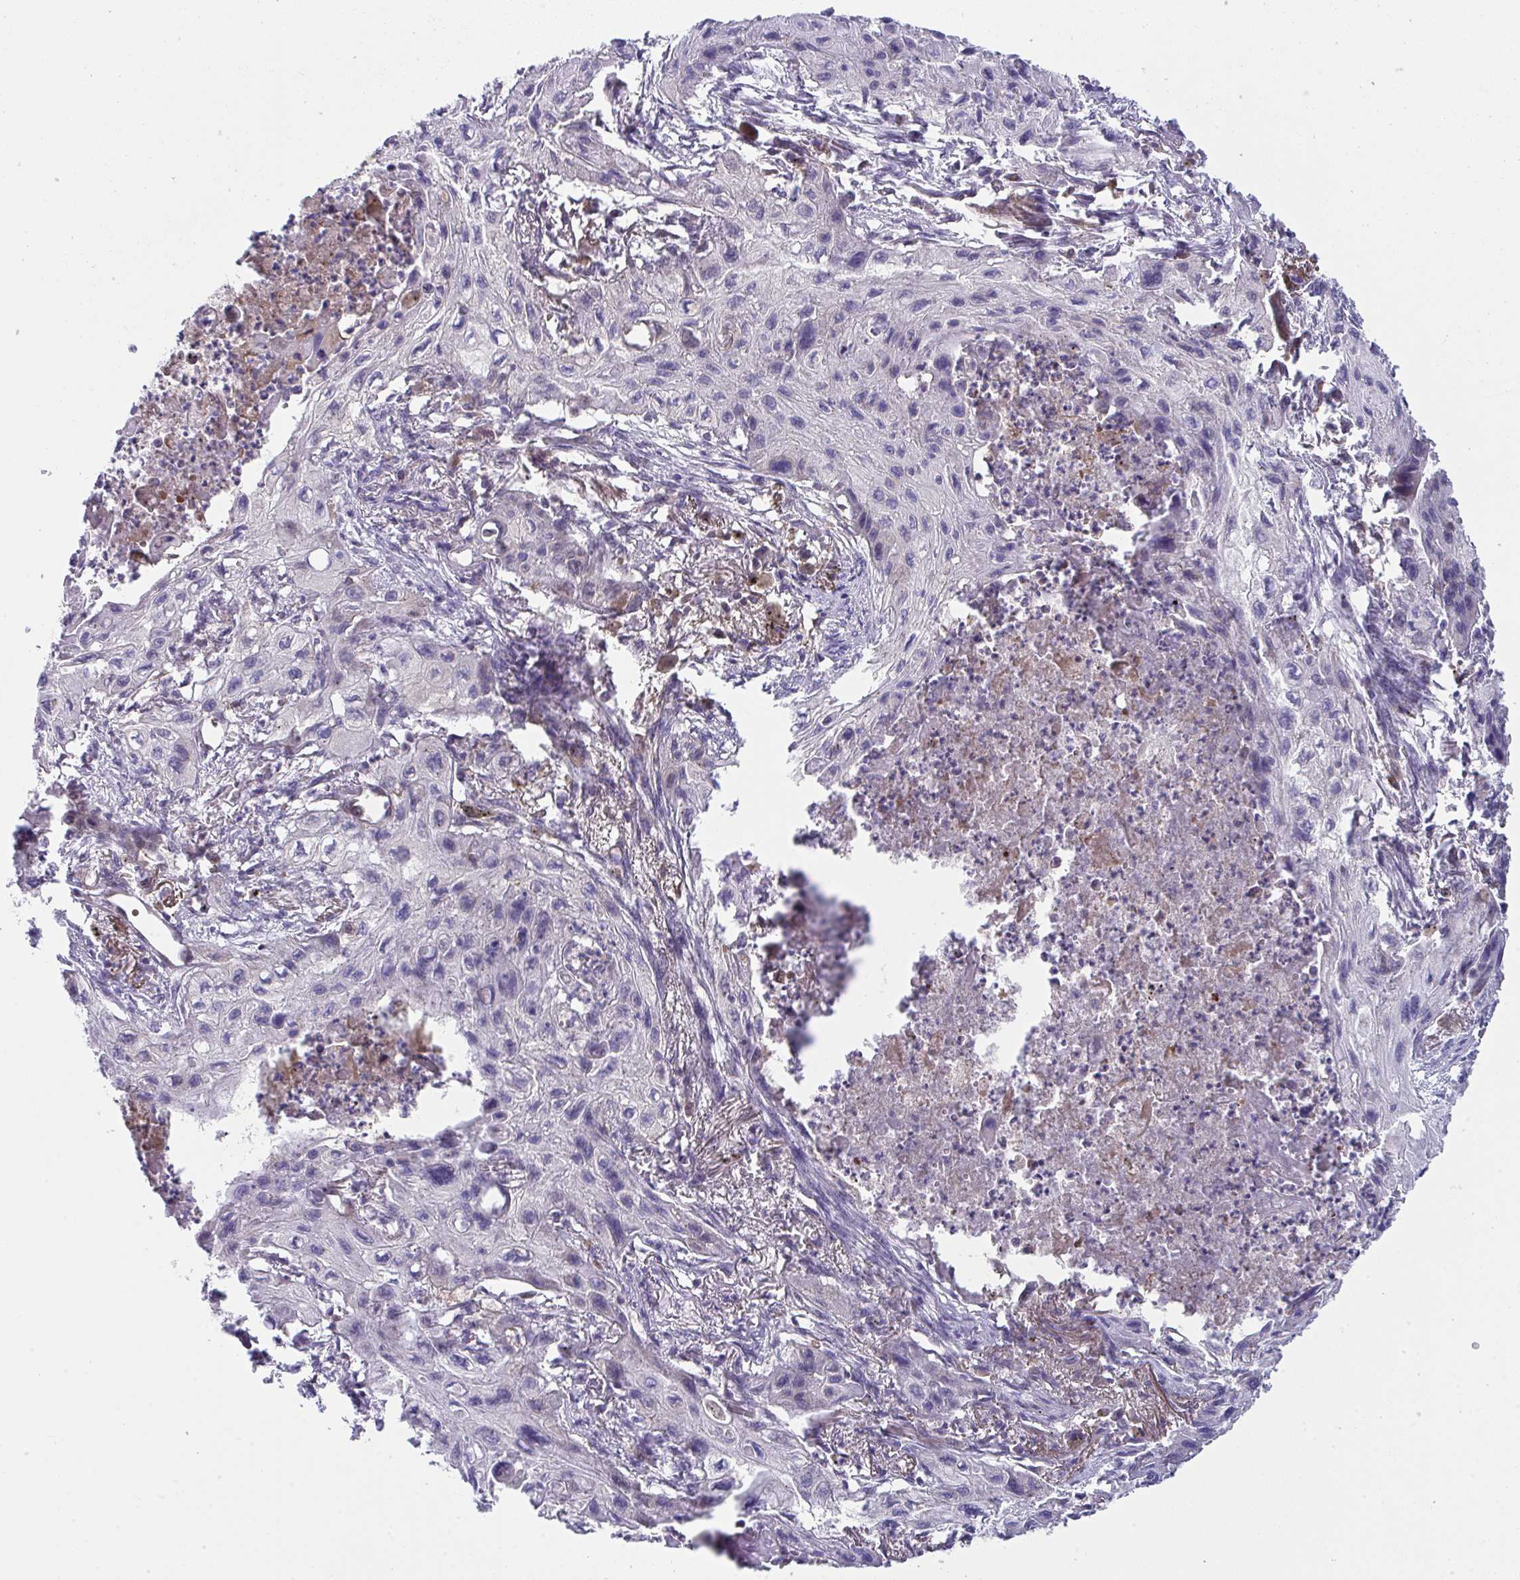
{"staining": {"intensity": "negative", "quantity": "none", "location": "none"}, "tissue": "lung cancer", "cell_type": "Tumor cells", "image_type": "cancer", "snomed": [{"axis": "morphology", "description": "Squamous cell carcinoma, NOS"}, {"axis": "topography", "description": "Lung"}], "caption": "Tumor cells are negative for brown protein staining in lung cancer (squamous cell carcinoma).", "gene": "ALDH16A1", "patient": {"sex": "male", "age": 71}}